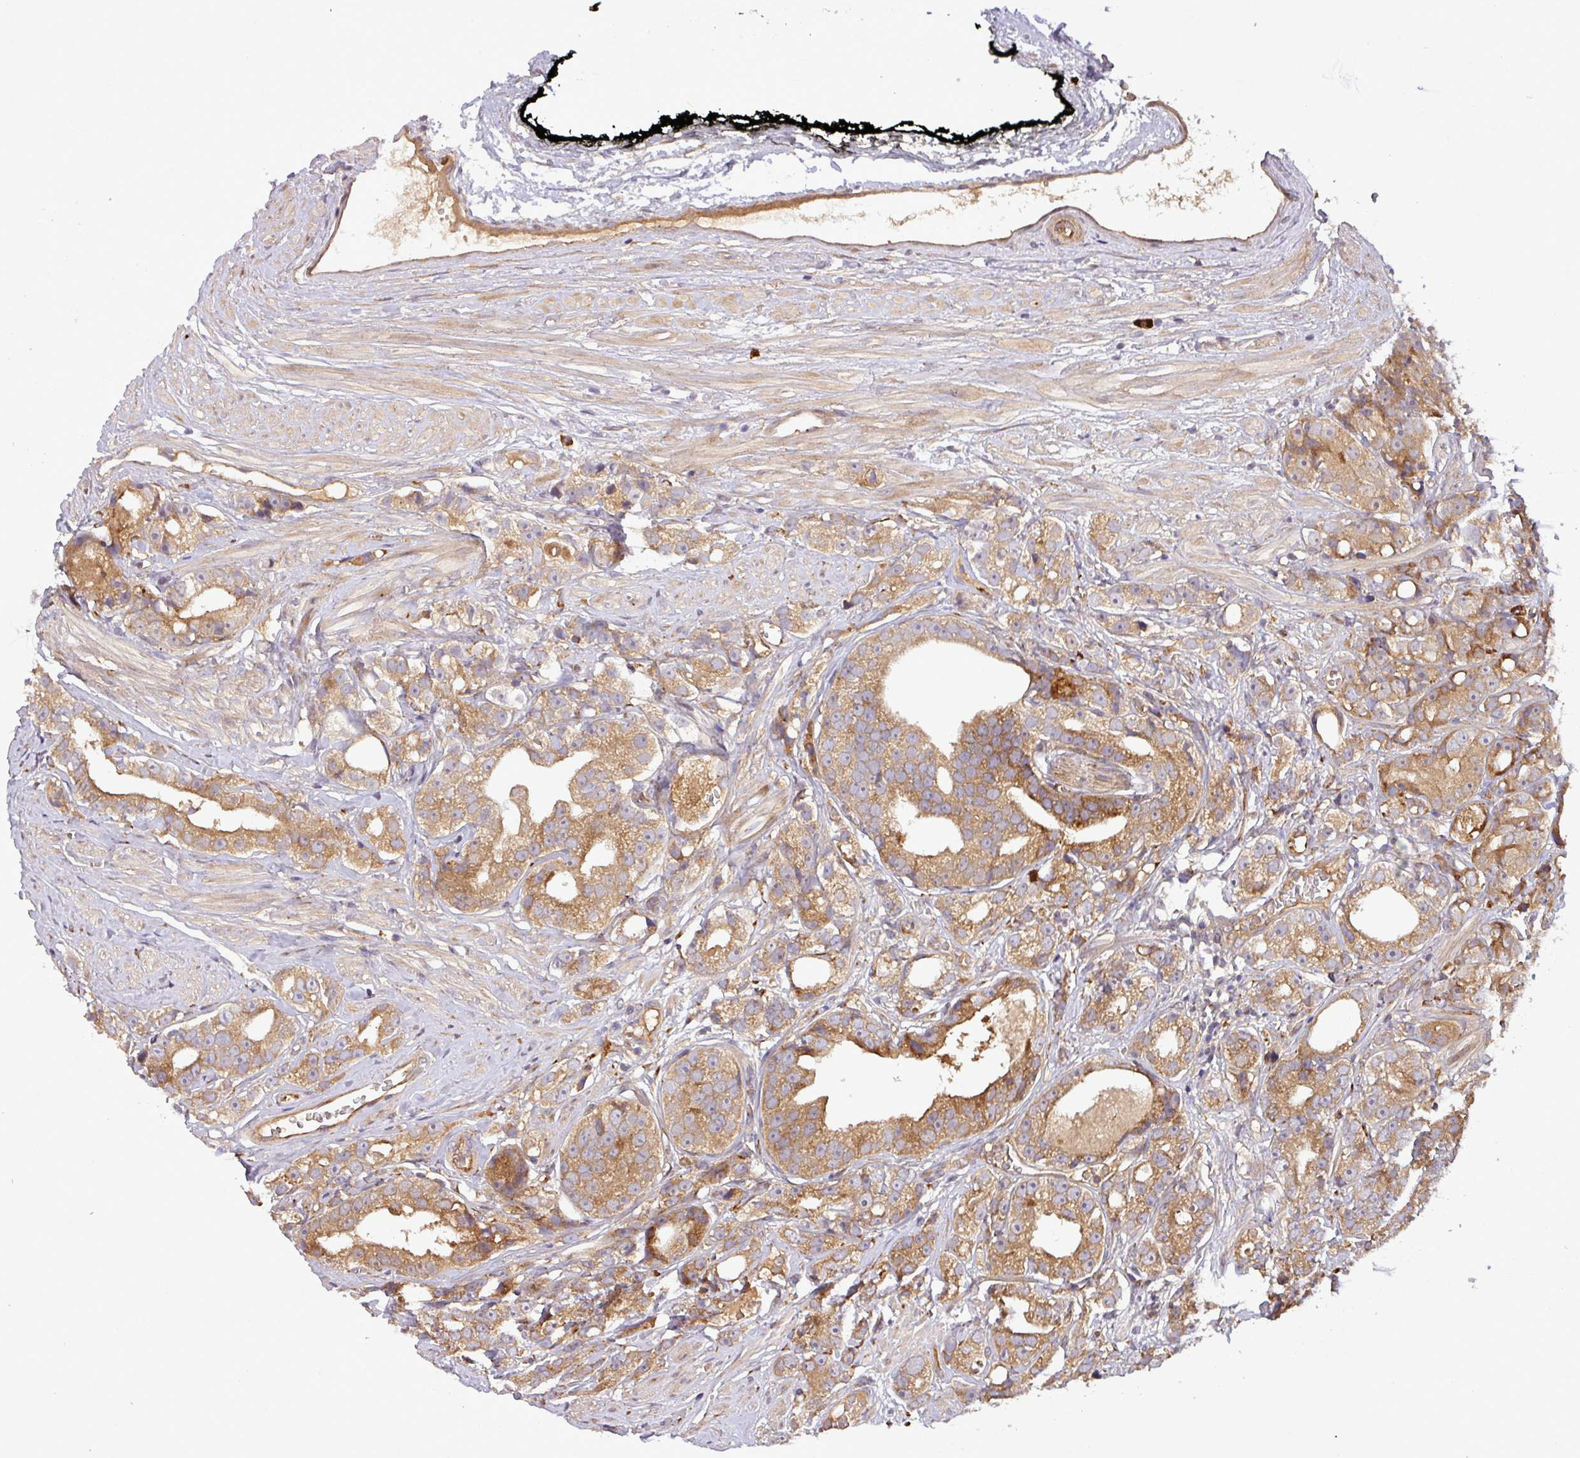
{"staining": {"intensity": "strong", "quantity": ">75%", "location": "cytoplasmic/membranous"}, "tissue": "prostate cancer", "cell_type": "Tumor cells", "image_type": "cancer", "snomed": [{"axis": "morphology", "description": "Adenocarcinoma, High grade"}, {"axis": "topography", "description": "Prostate"}], "caption": "High-magnification brightfield microscopy of adenocarcinoma (high-grade) (prostate) stained with DAB (3,3'-diaminobenzidine) (brown) and counterstained with hematoxylin (blue). tumor cells exhibit strong cytoplasmic/membranous expression is seen in approximately>75% of cells.", "gene": "ART1", "patient": {"sex": "male", "age": 71}}